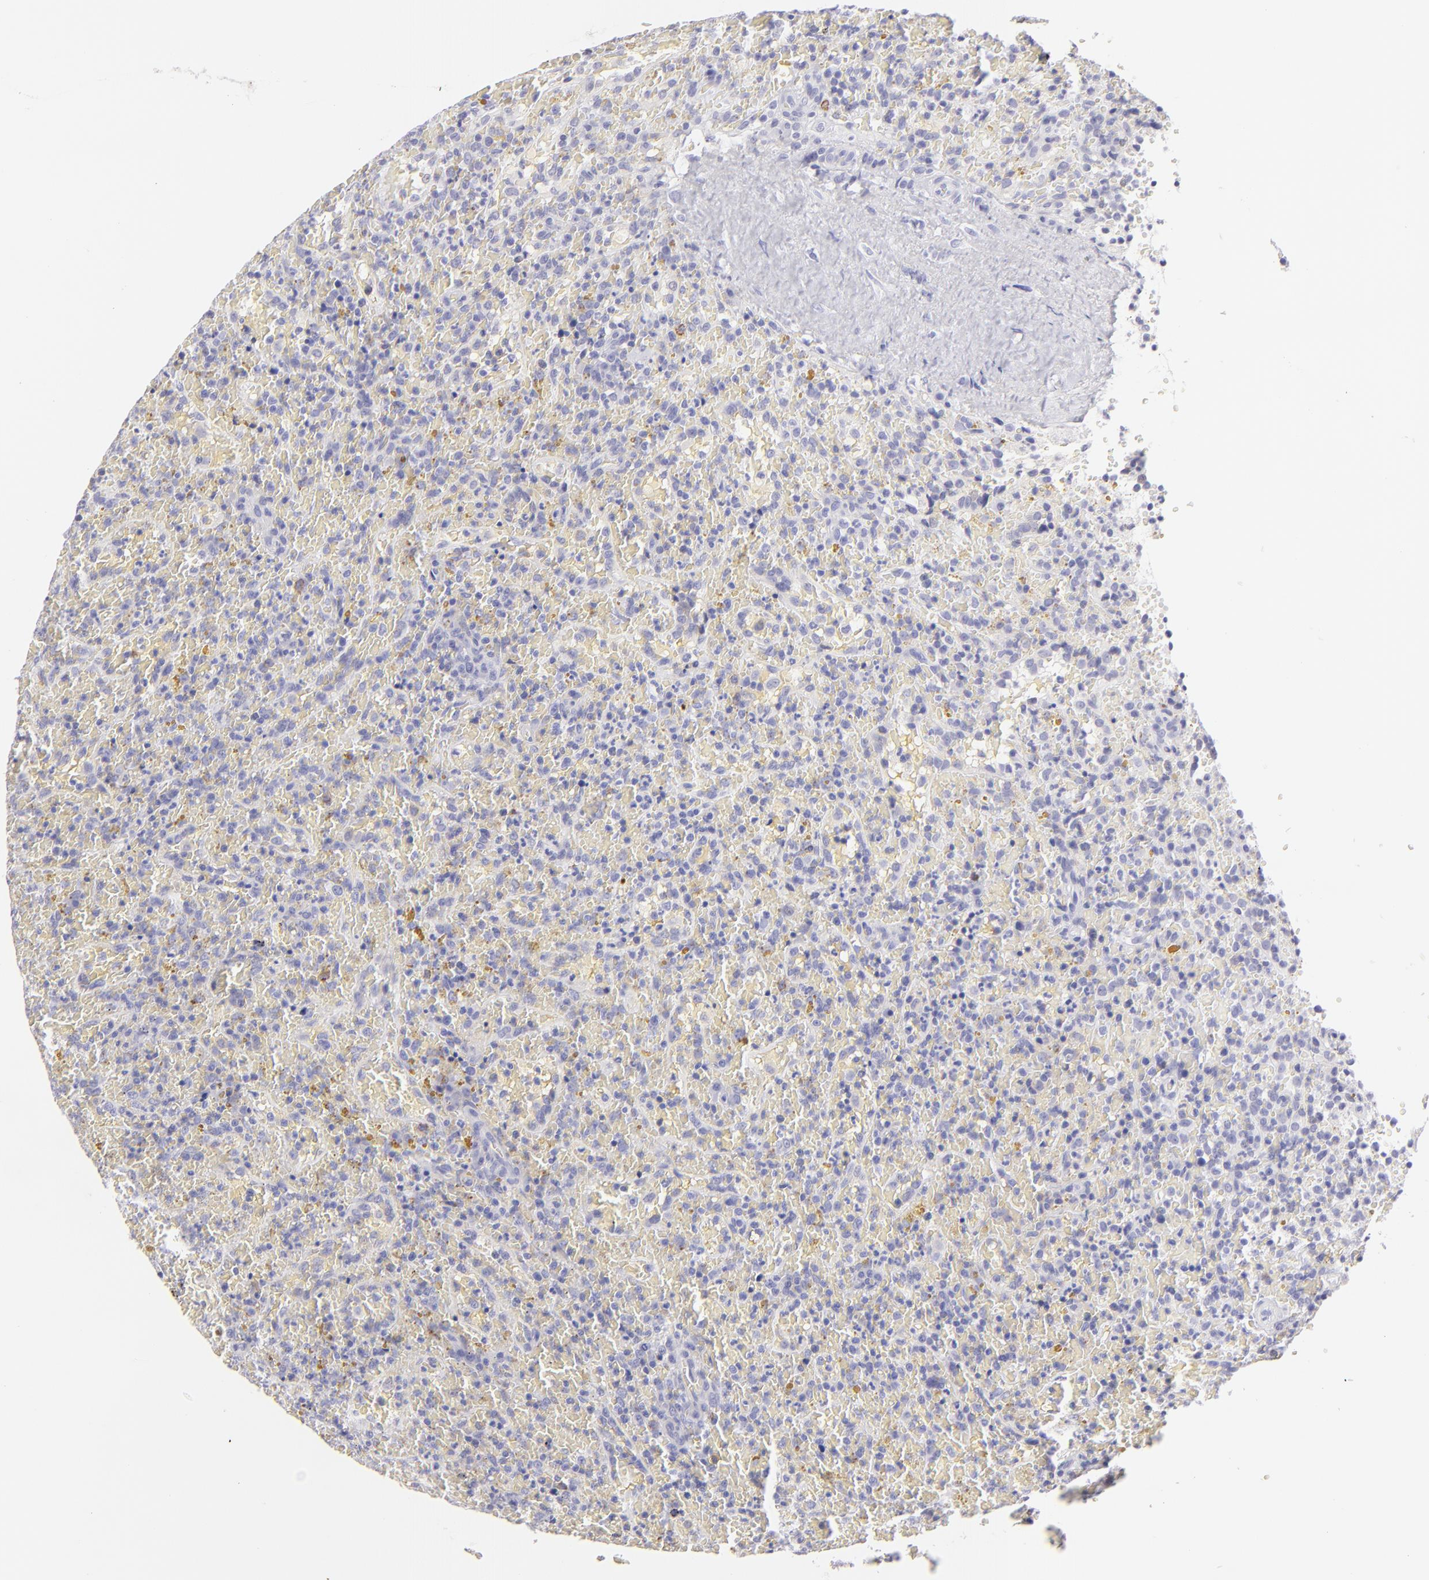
{"staining": {"intensity": "negative", "quantity": "none", "location": "none"}, "tissue": "lymphoma", "cell_type": "Tumor cells", "image_type": "cancer", "snomed": [{"axis": "morphology", "description": "Malignant lymphoma, non-Hodgkin's type, High grade"}, {"axis": "topography", "description": "Spleen"}, {"axis": "topography", "description": "Lymph node"}], "caption": "Immunohistochemistry photomicrograph of neoplastic tissue: human lymphoma stained with DAB reveals no significant protein positivity in tumor cells.", "gene": "FCER2", "patient": {"sex": "female", "age": 70}}